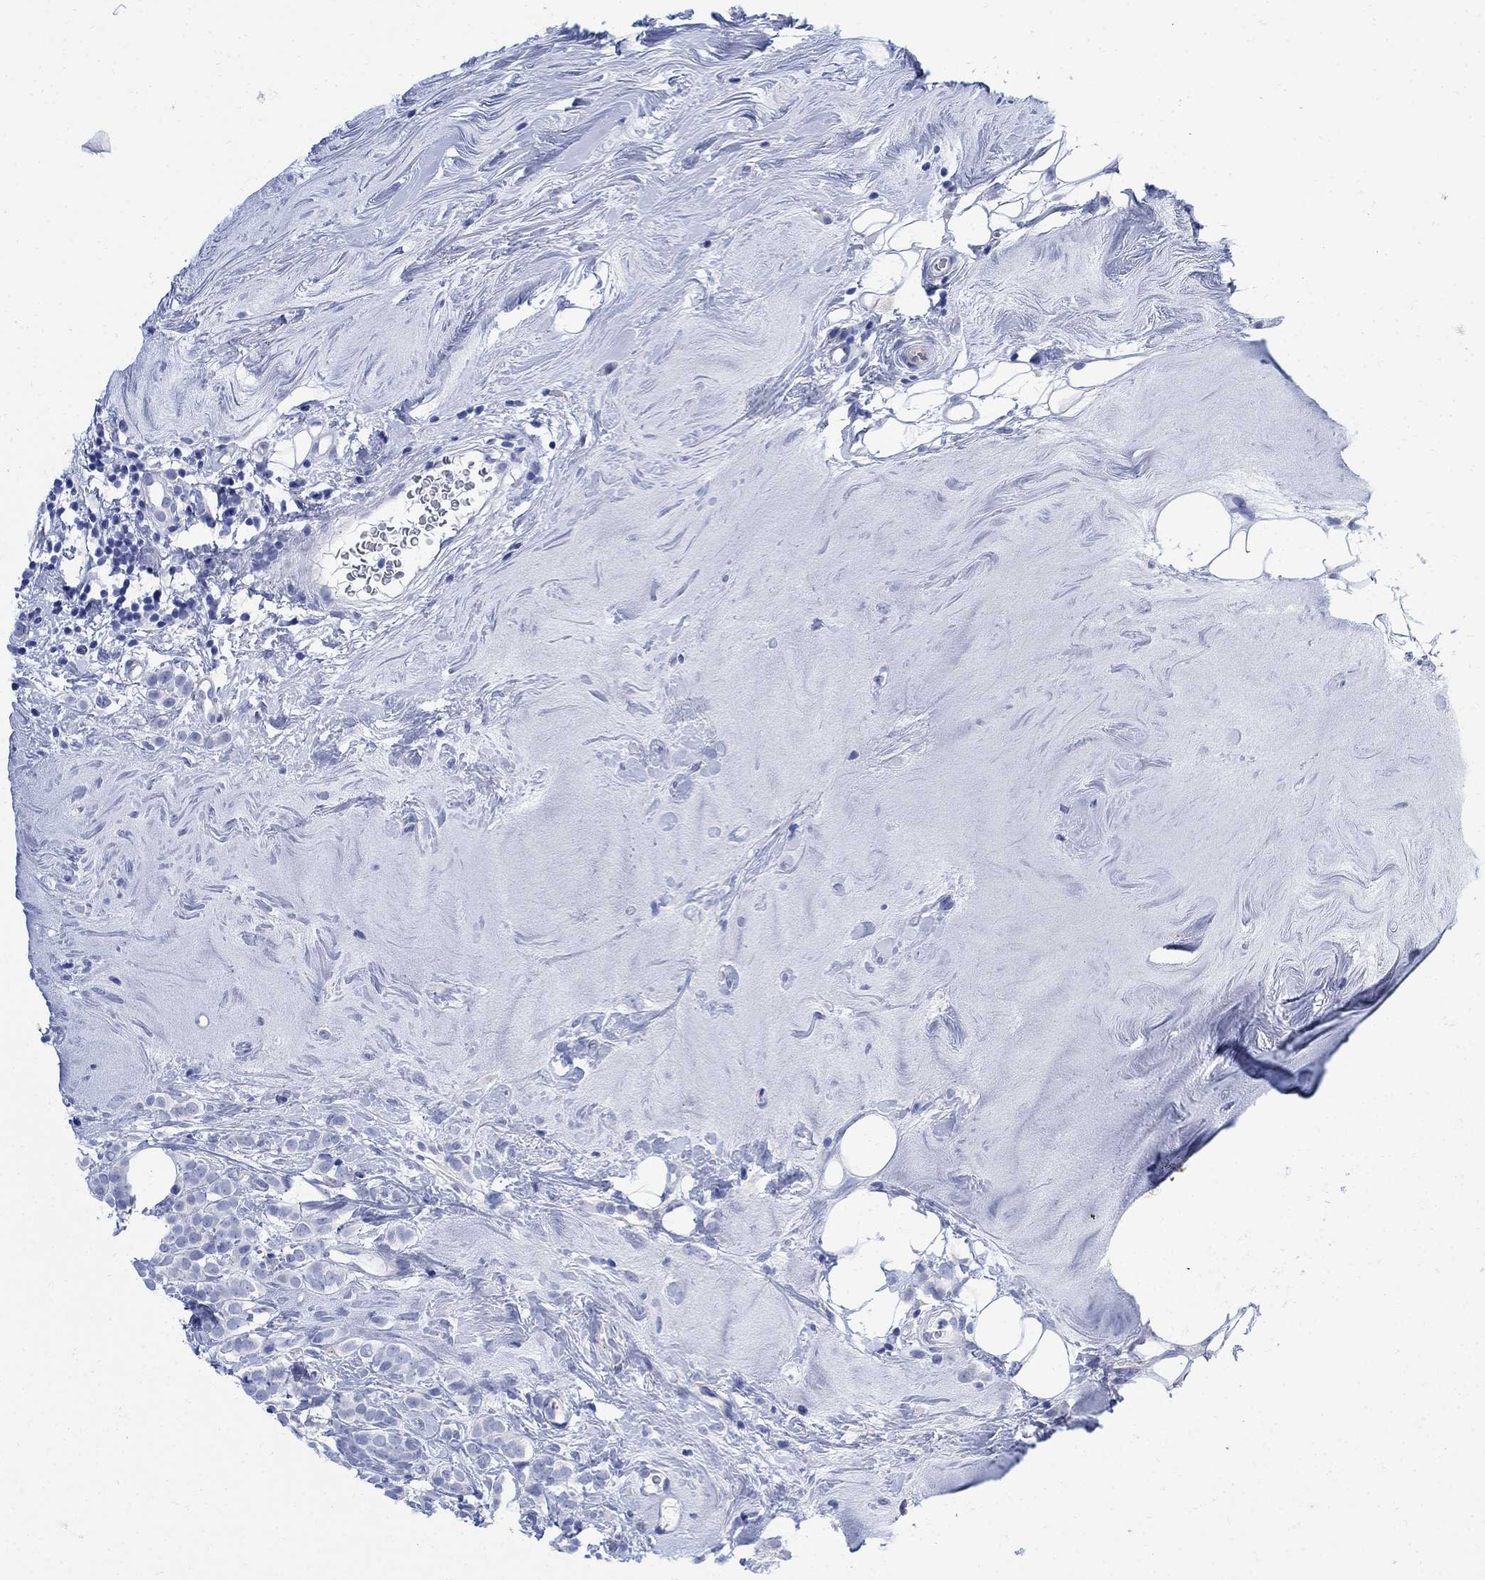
{"staining": {"intensity": "negative", "quantity": "none", "location": "none"}, "tissue": "breast cancer", "cell_type": "Tumor cells", "image_type": "cancer", "snomed": [{"axis": "morphology", "description": "Lobular carcinoma"}, {"axis": "topography", "description": "Breast"}], "caption": "DAB (3,3'-diaminobenzidine) immunohistochemical staining of human breast lobular carcinoma shows no significant positivity in tumor cells.", "gene": "MYL1", "patient": {"sex": "female", "age": 49}}